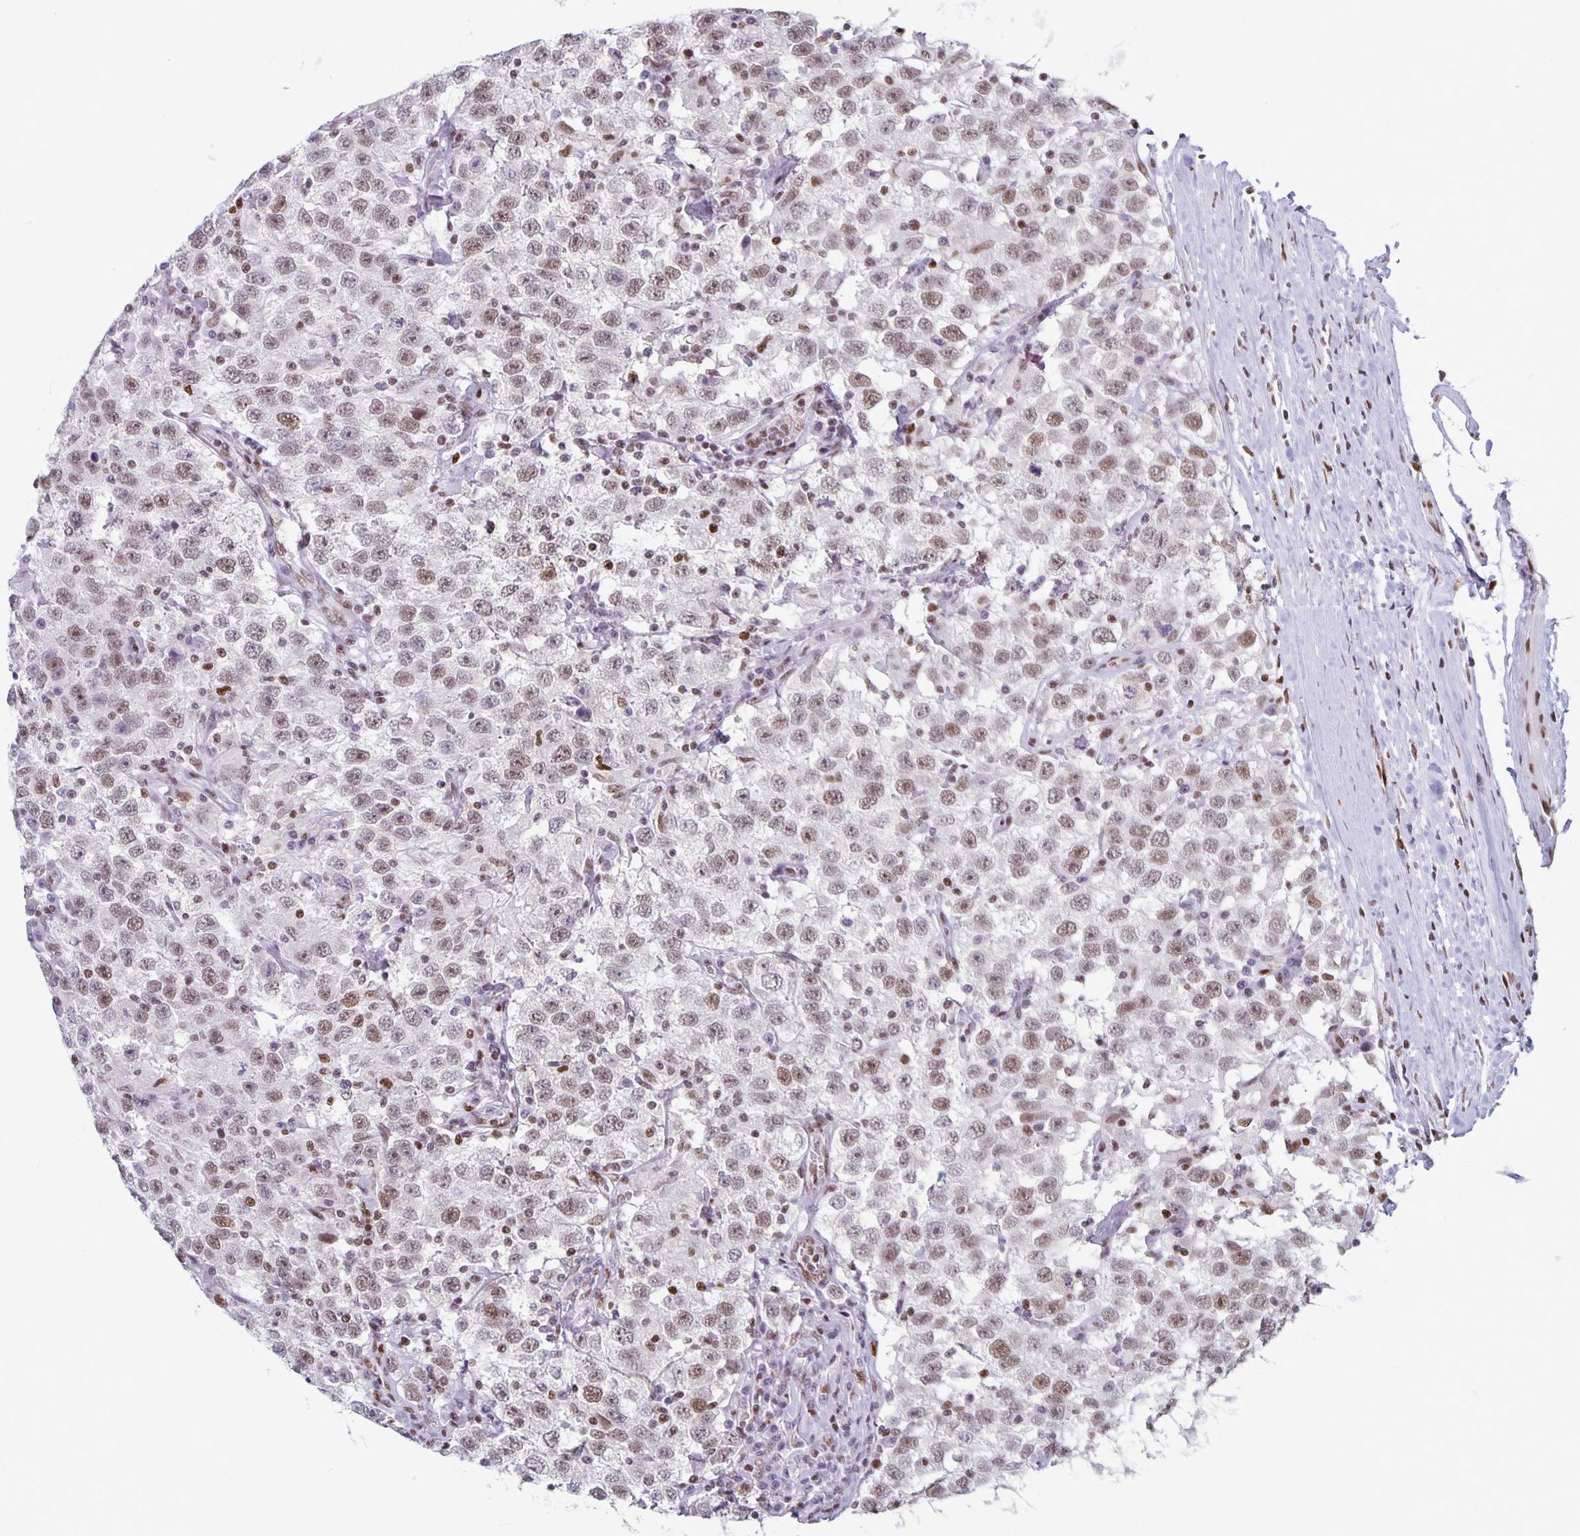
{"staining": {"intensity": "weak", "quantity": "25%-75%", "location": "nuclear"}, "tissue": "testis cancer", "cell_type": "Tumor cells", "image_type": "cancer", "snomed": [{"axis": "morphology", "description": "Seminoma, NOS"}, {"axis": "topography", "description": "Testis"}], "caption": "Brown immunohistochemical staining in testis cancer exhibits weak nuclear expression in about 25%-75% of tumor cells.", "gene": "JUND", "patient": {"sex": "male", "age": 41}}